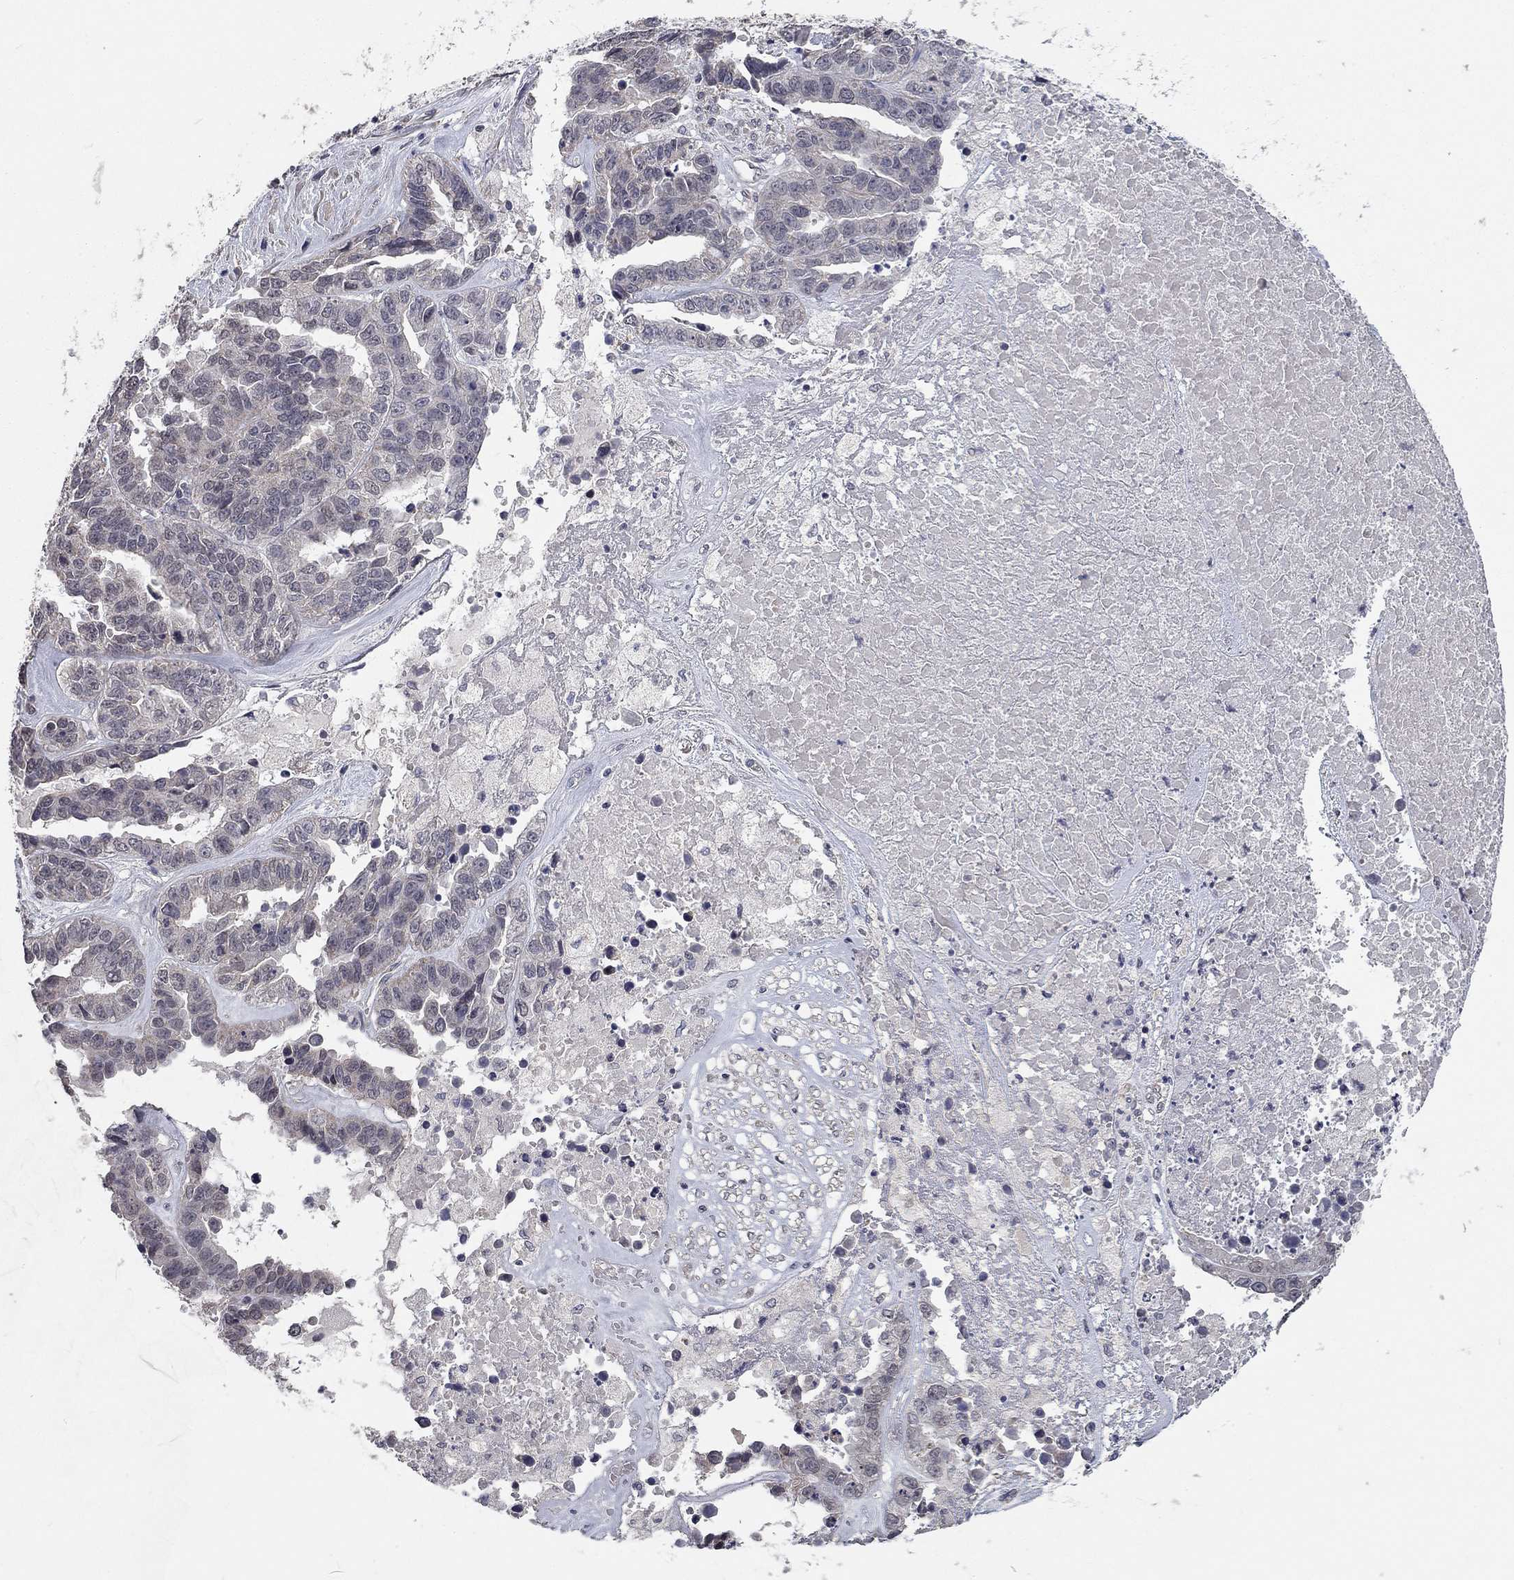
{"staining": {"intensity": "negative", "quantity": "none", "location": "none"}, "tissue": "ovarian cancer", "cell_type": "Tumor cells", "image_type": "cancer", "snomed": [{"axis": "morphology", "description": "Cystadenocarcinoma, serous, NOS"}, {"axis": "topography", "description": "Ovary"}], "caption": "The micrograph shows no staining of tumor cells in ovarian serous cystadenocarcinoma. Nuclei are stained in blue.", "gene": "WASF3", "patient": {"sex": "female", "age": 87}}